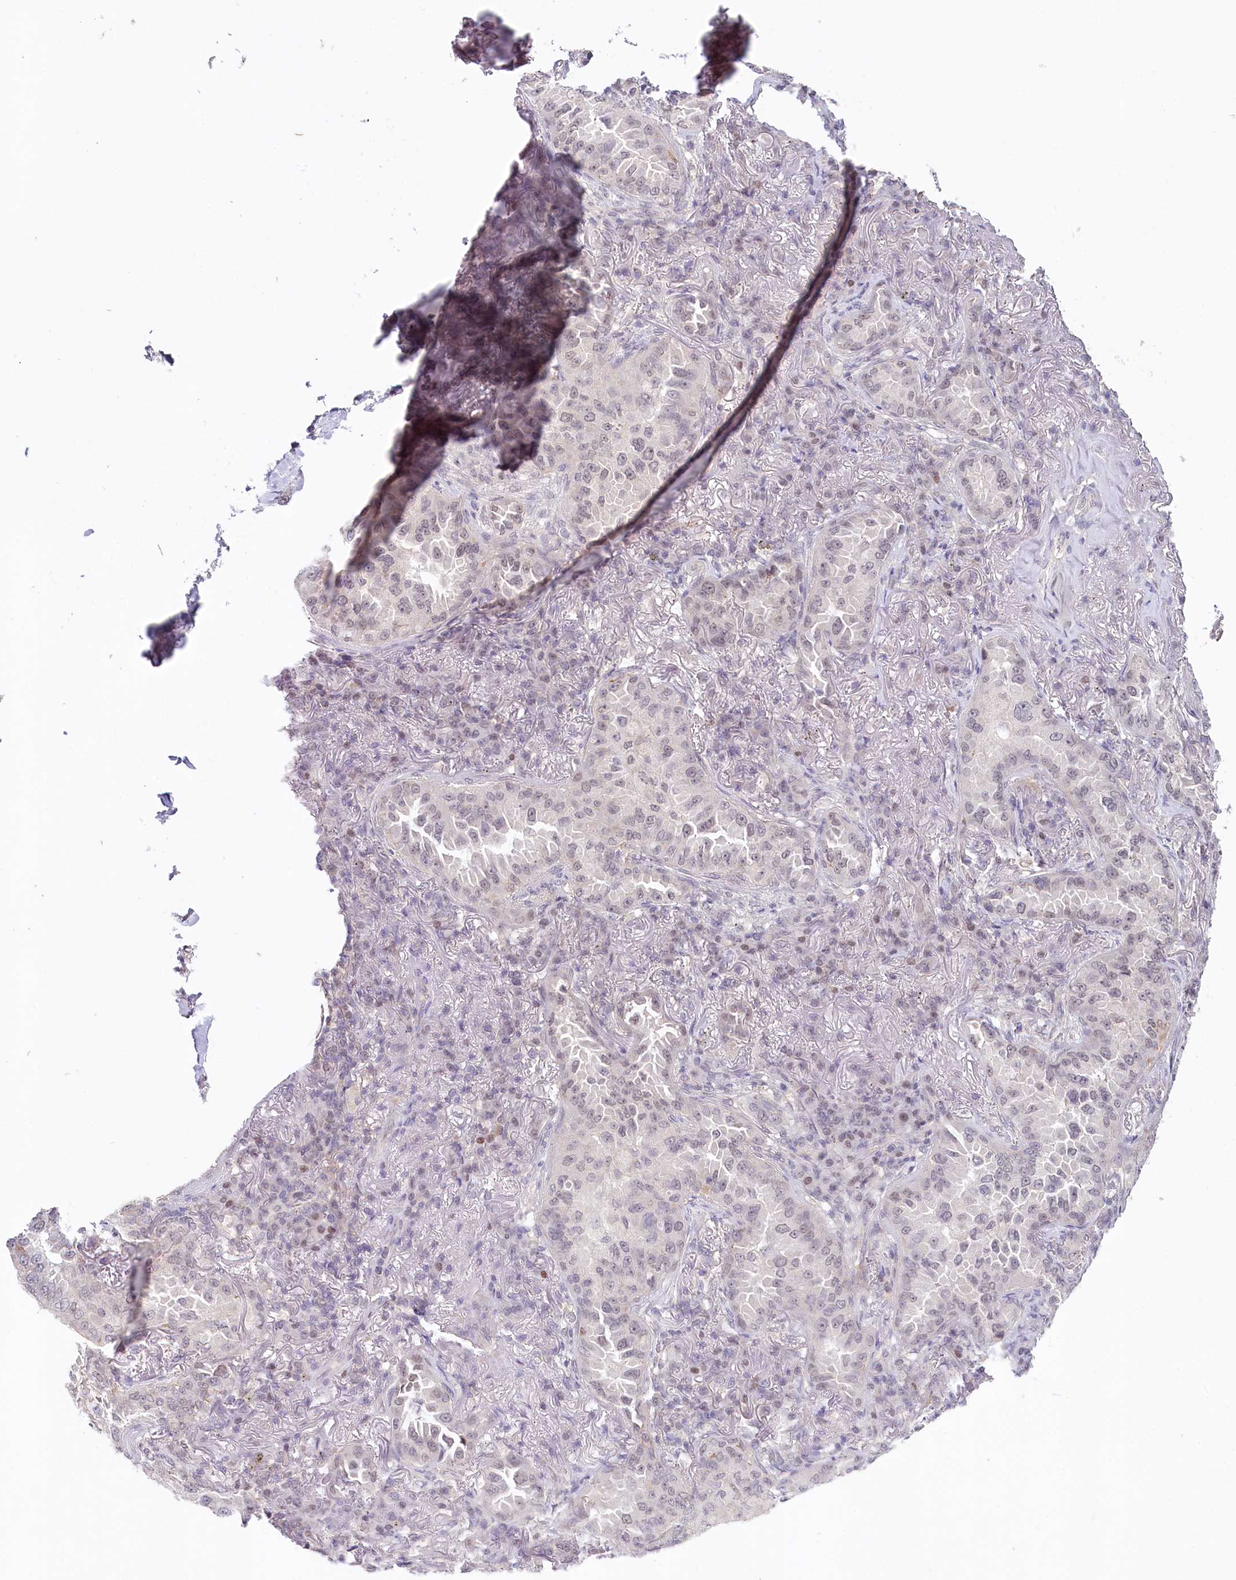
{"staining": {"intensity": "negative", "quantity": "none", "location": "none"}, "tissue": "lung cancer", "cell_type": "Tumor cells", "image_type": "cancer", "snomed": [{"axis": "morphology", "description": "Adenocarcinoma, NOS"}, {"axis": "topography", "description": "Lung"}], "caption": "Immunohistochemical staining of human lung adenocarcinoma exhibits no significant expression in tumor cells. (IHC, brightfield microscopy, high magnification).", "gene": "AMTN", "patient": {"sex": "female", "age": 69}}